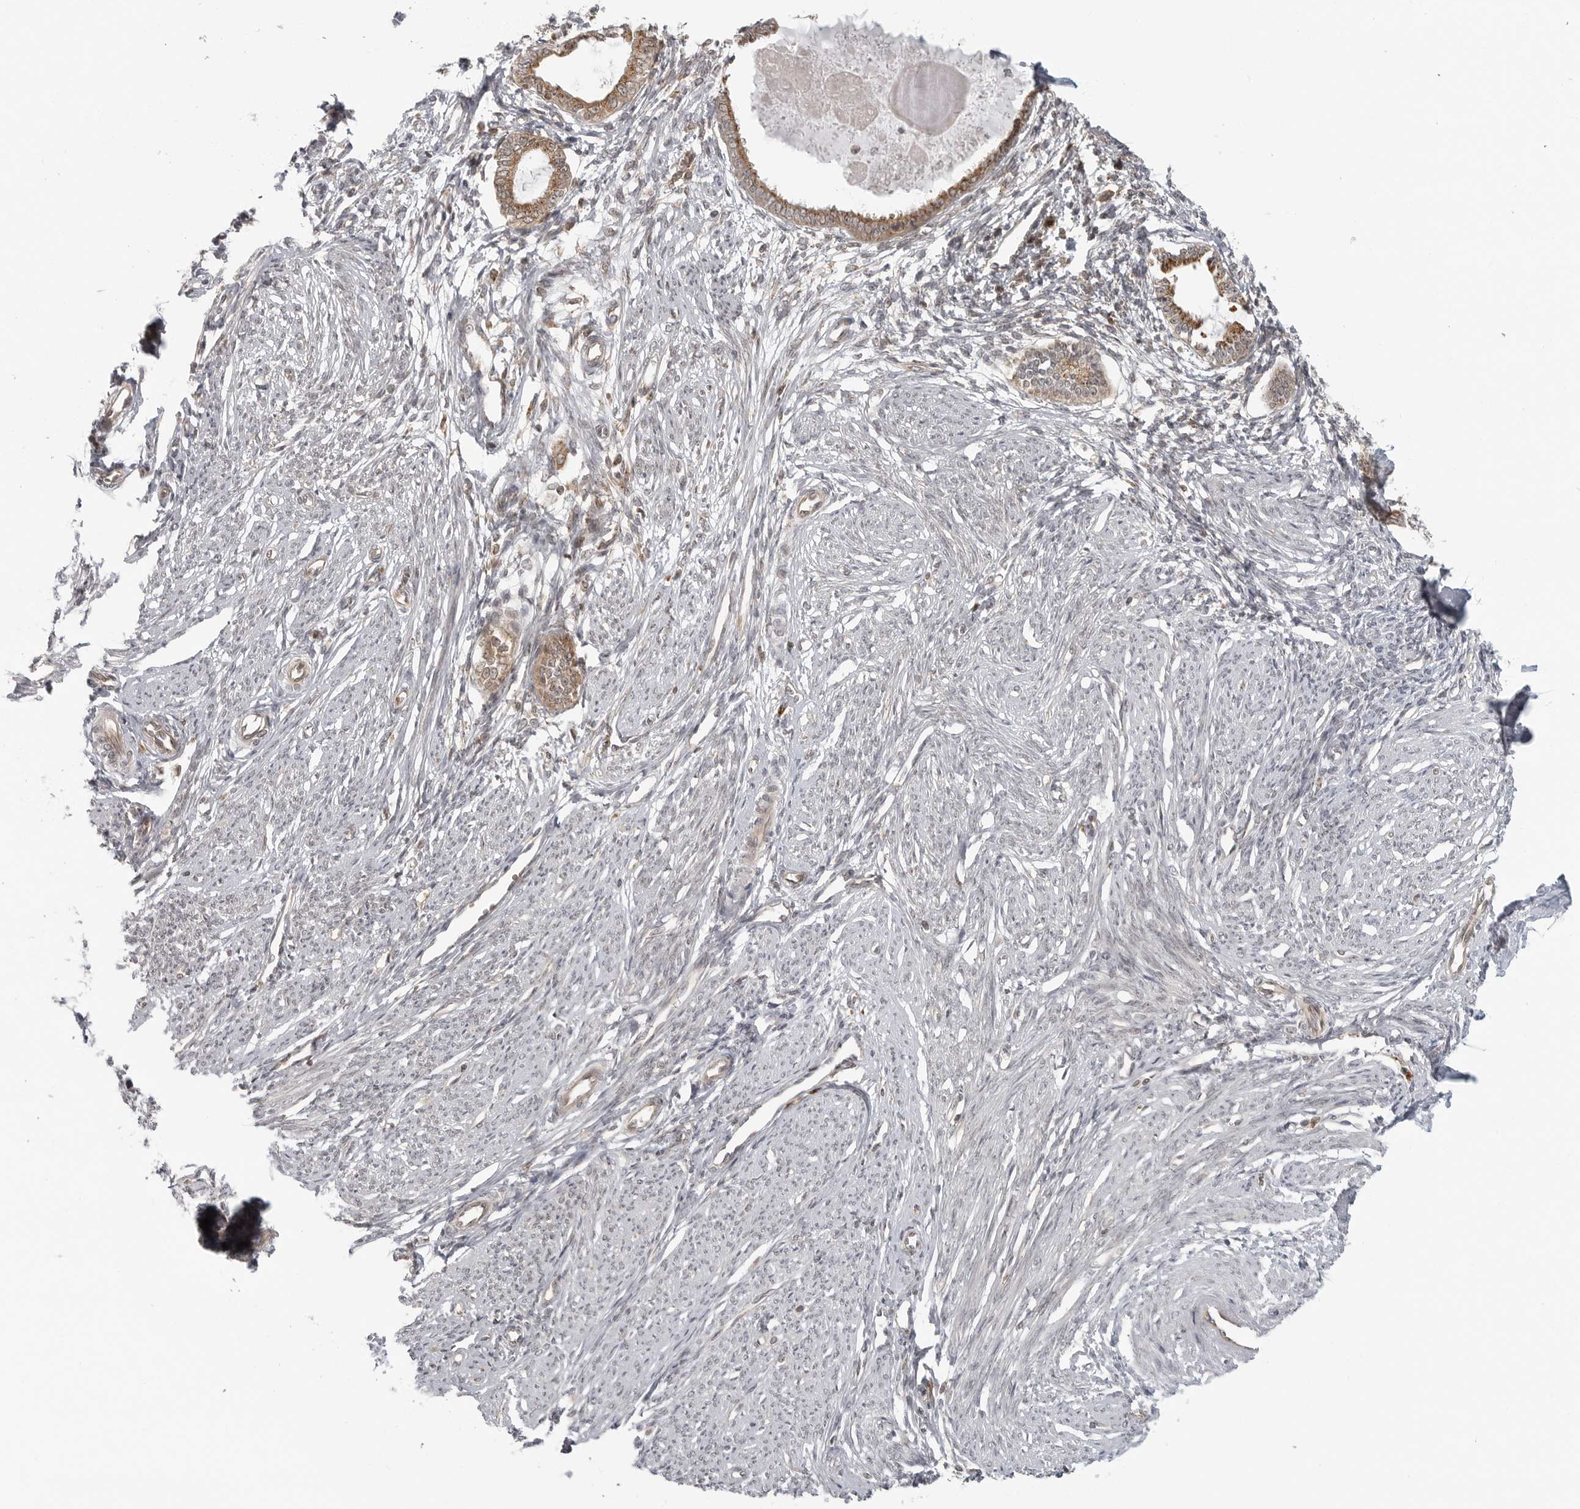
{"staining": {"intensity": "negative", "quantity": "none", "location": "none"}, "tissue": "endometrium", "cell_type": "Cells in endometrial stroma", "image_type": "normal", "snomed": [{"axis": "morphology", "description": "Normal tissue, NOS"}, {"axis": "topography", "description": "Endometrium"}], "caption": "Cells in endometrial stroma show no significant protein positivity in unremarkable endometrium. (DAB (3,3'-diaminobenzidine) IHC with hematoxylin counter stain).", "gene": "COPA", "patient": {"sex": "female", "age": 56}}